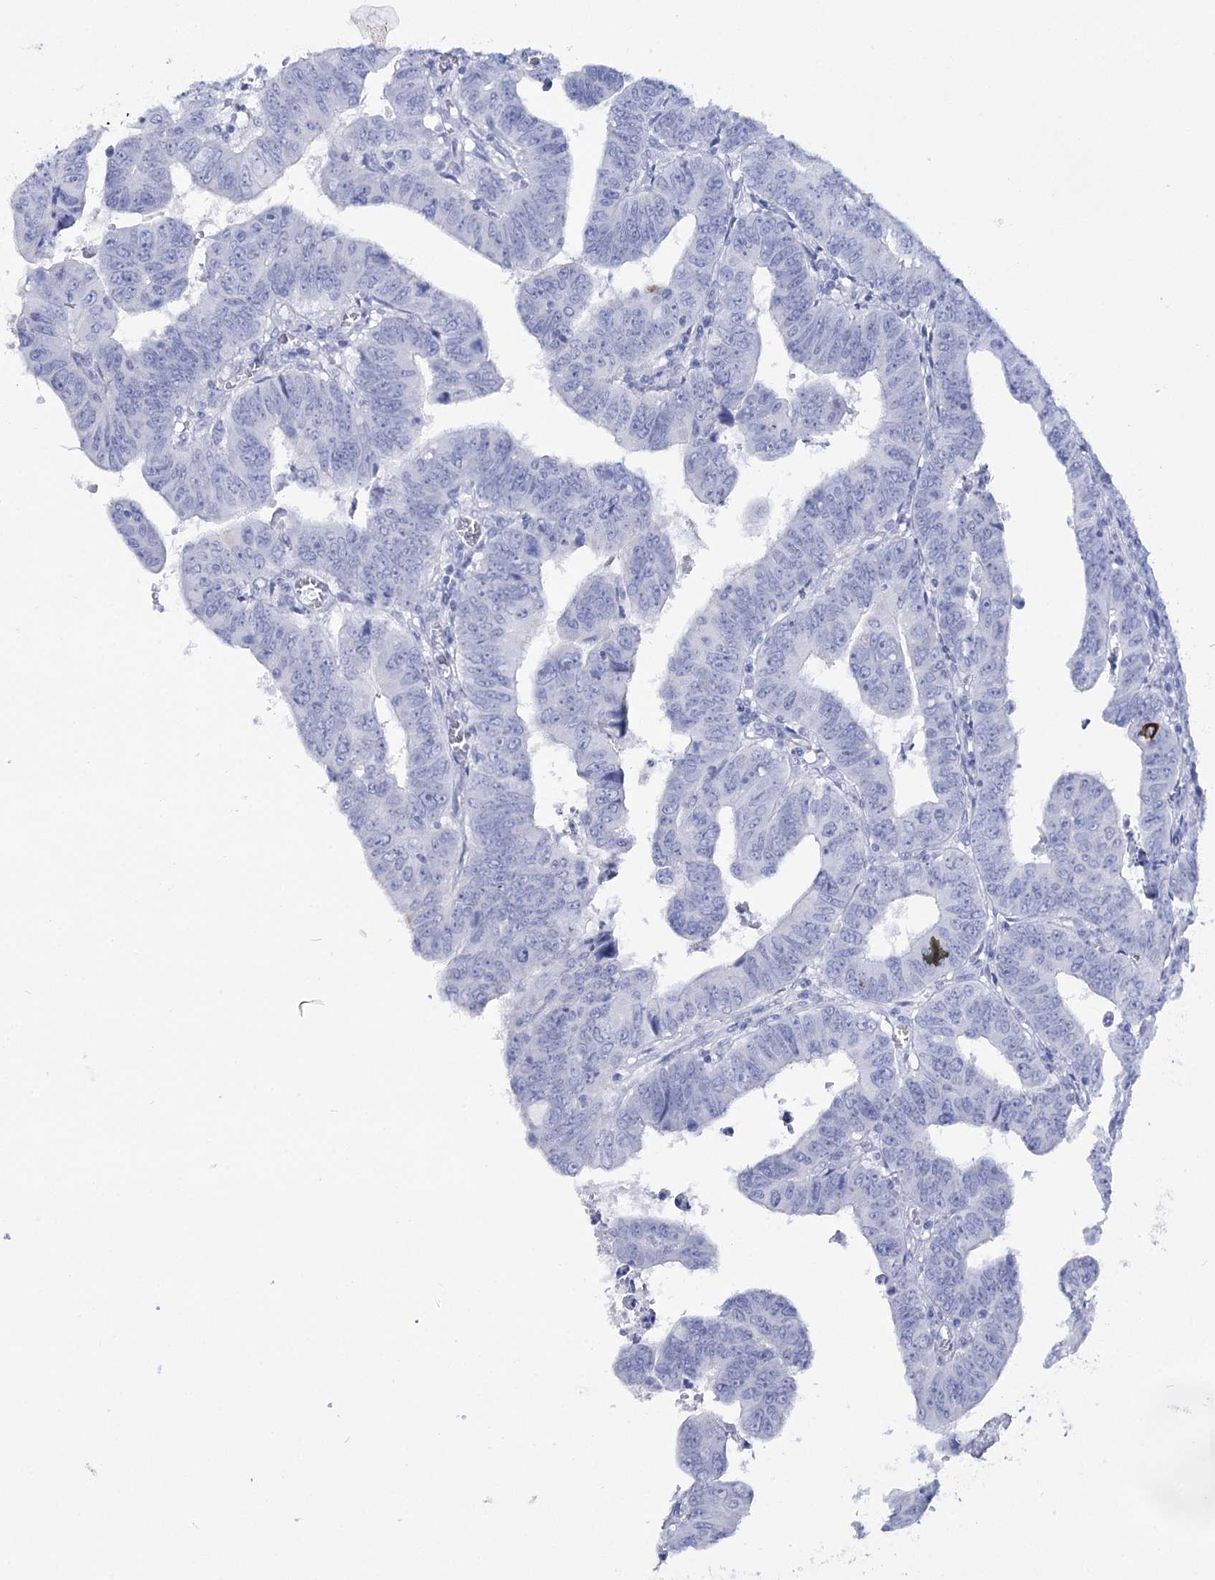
{"staining": {"intensity": "negative", "quantity": "none", "location": "none"}, "tissue": "colorectal cancer", "cell_type": "Tumor cells", "image_type": "cancer", "snomed": [{"axis": "morphology", "description": "Normal tissue, NOS"}, {"axis": "morphology", "description": "Adenocarcinoma, NOS"}, {"axis": "topography", "description": "Rectum"}], "caption": "Tumor cells show no significant protein expression in colorectal adenocarcinoma.", "gene": "RNF186", "patient": {"sex": "female", "age": 65}}